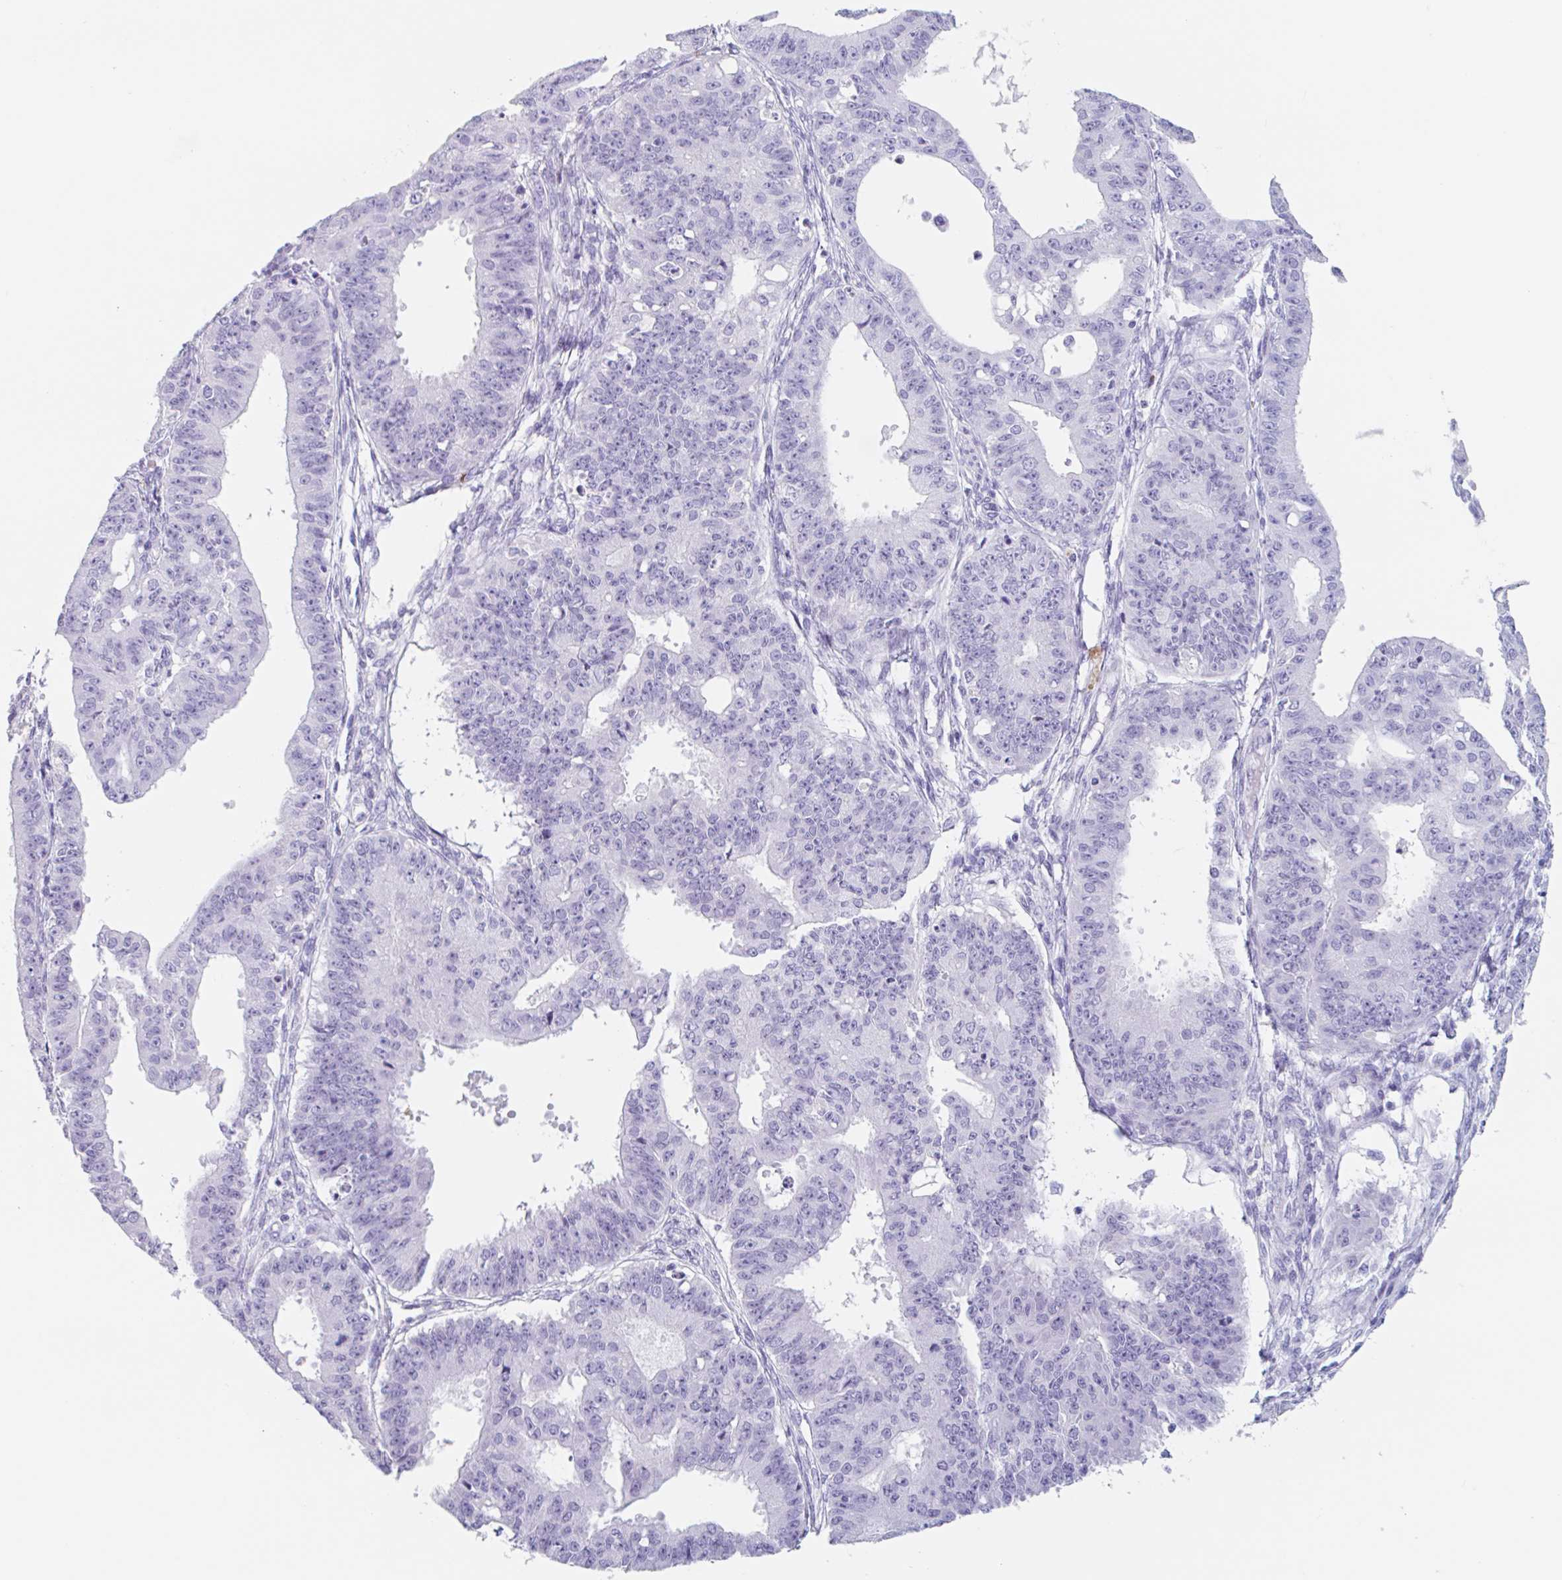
{"staining": {"intensity": "negative", "quantity": "none", "location": "none"}, "tissue": "ovarian cancer", "cell_type": "Tumor cells", "image_type": "cancer", "snomed": [{"axis": "morphology", "description": "Carcinoma, endometroid"}, {"axis": "topography", "description": "Appendix"}, {"axis": "topography", "description": "Ovary"}], "caption": "Tumor cells show no significant staining in endometroid carcinoma (ovarian).", "gene": "EMC4", "patient": {"sex": "female", "age": 42}}